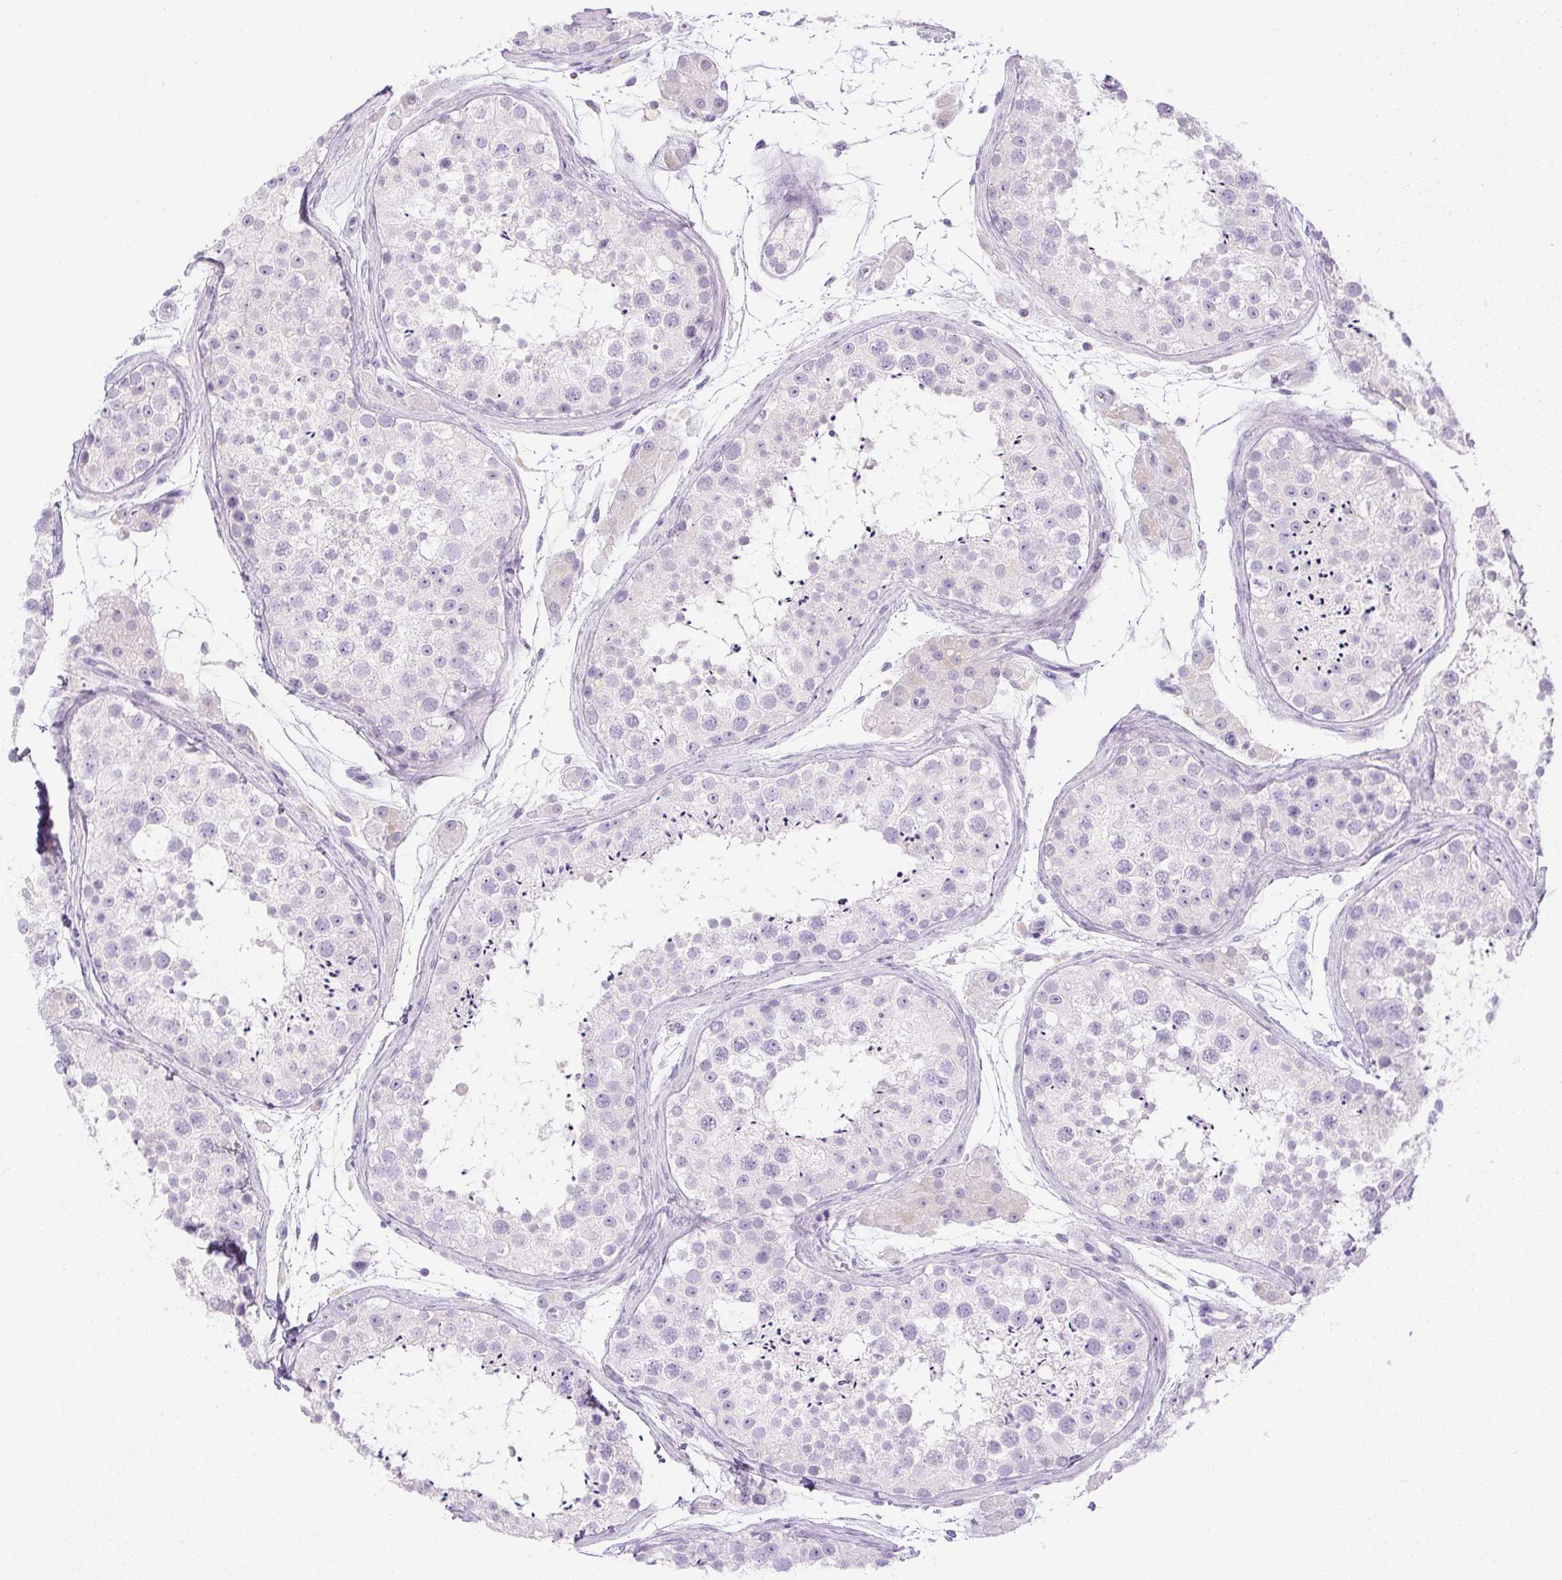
{"staining": {"intensity": "negative", "quantity": "none", "location": "none"}, "tissue": "testis", "cell_type": "Cells in seminiferous ducts", "image_type": "normal", "snomed": [{"axis": "morphology", "description": "Normal tissue, NOS"}, {"axis": "topography", "description": "Testis"}], "caption": "Immunohistochemistry (IHC) histopathology image of normal testis: human testis stained with DAB shows no significant protein expression in cells in seminiferous ducts. (DAB (3,3'-diaminobenzidine) IHC with hematoxylin counter stain).", "gene": "ATP6V1G3", "patient": {"sex": "male", "age": 41}}